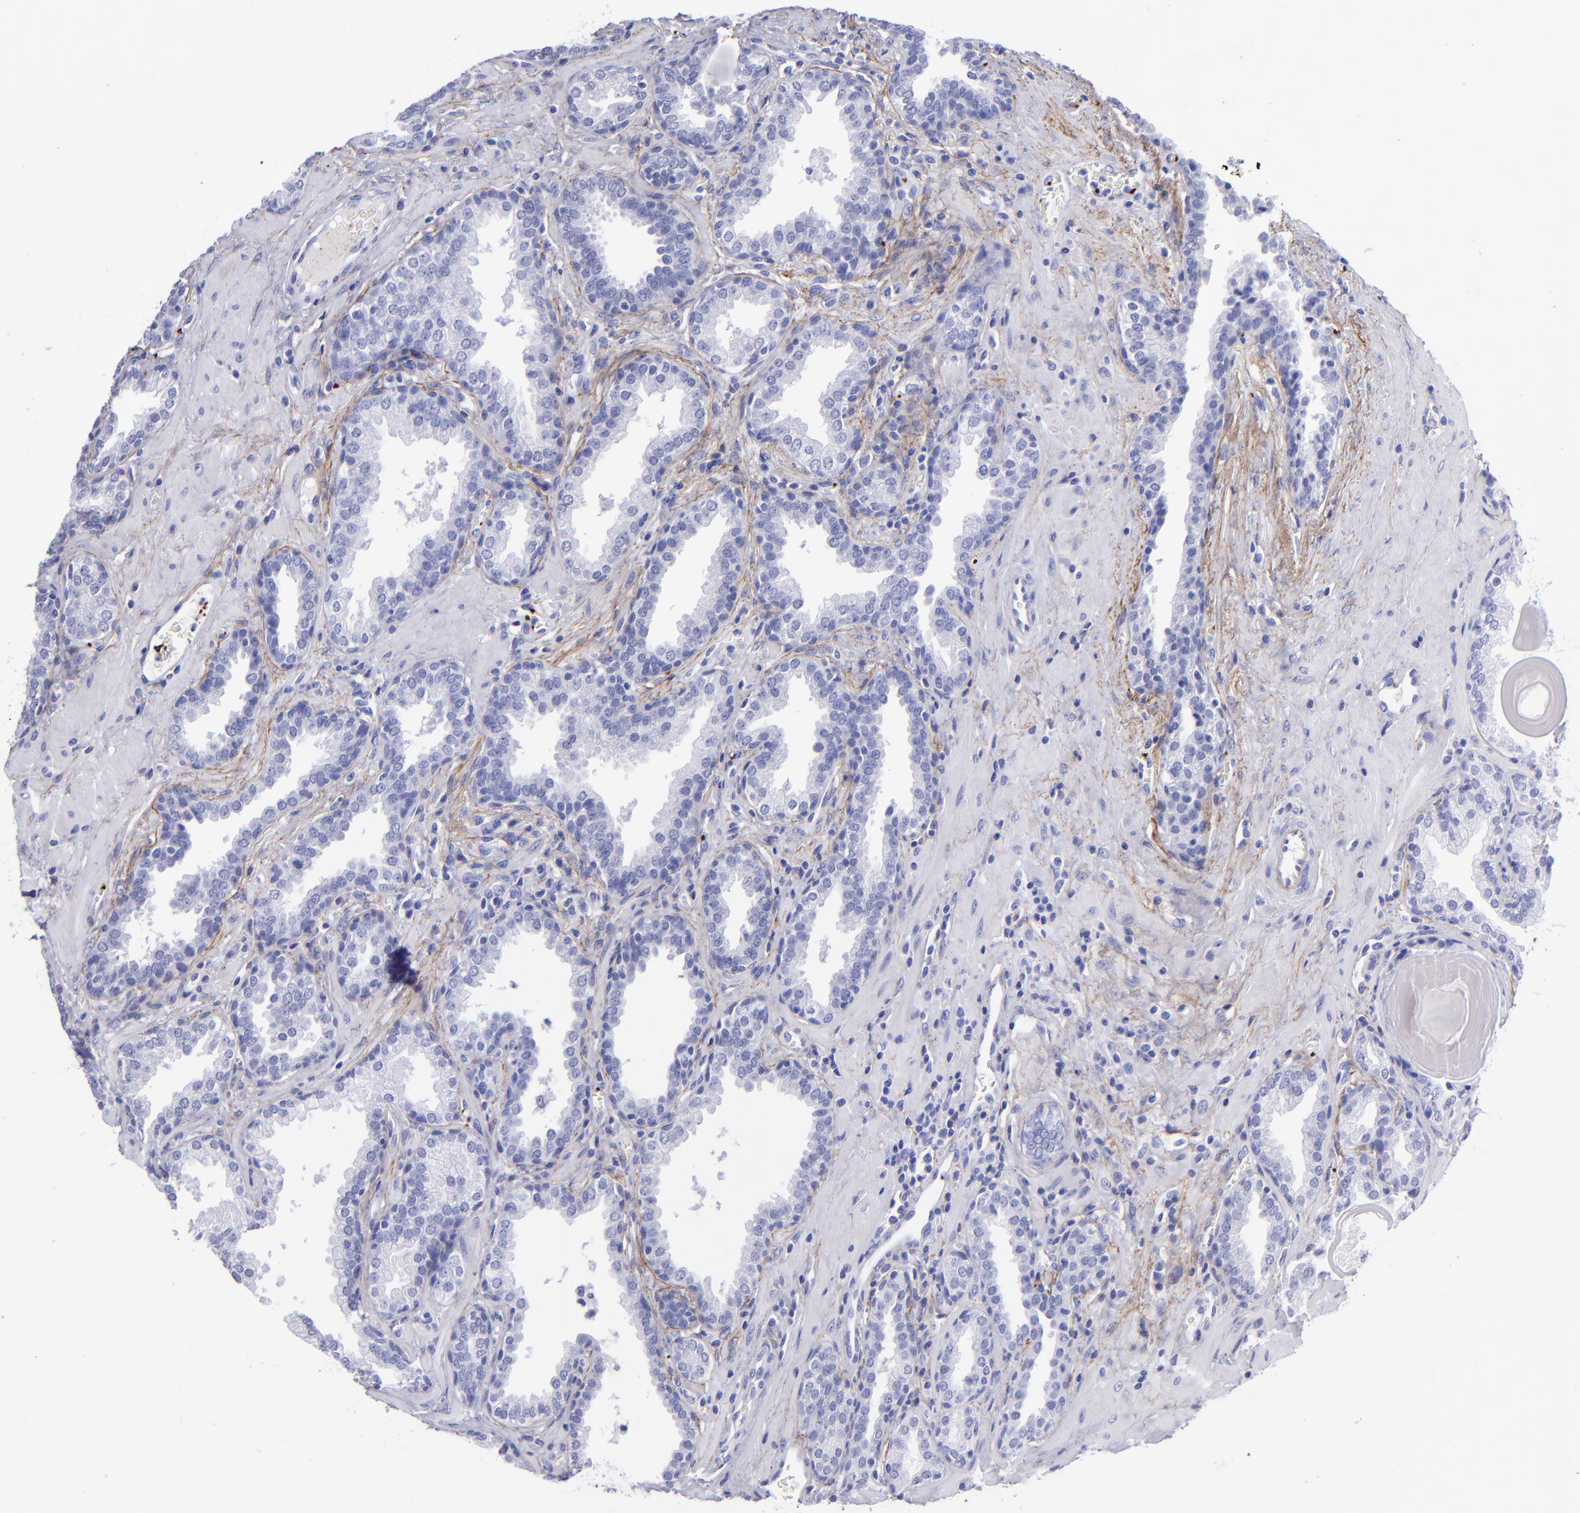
{"staining": {"intensity": "negative", "quantity": "none", "location": "none"}, "tissue": "prostate", "cell_type": "Glandular cells", "image_type": "normal", "snomed": [{"axis": "morphology", "description": "Normal tissue, NOS"}, {"axis": "topography", "description": "Prostate"}], "caption": "Glandular cells show no significant positivity in benign prostate. Brightfield microscopy of IHC stained with DAB (3,3'-diaminobenzidine) (brown) and hematoxylin (blue), captured at high magnification.", "gene": "EFCAB13", "patient": {"sex": "male", "age": 51}}